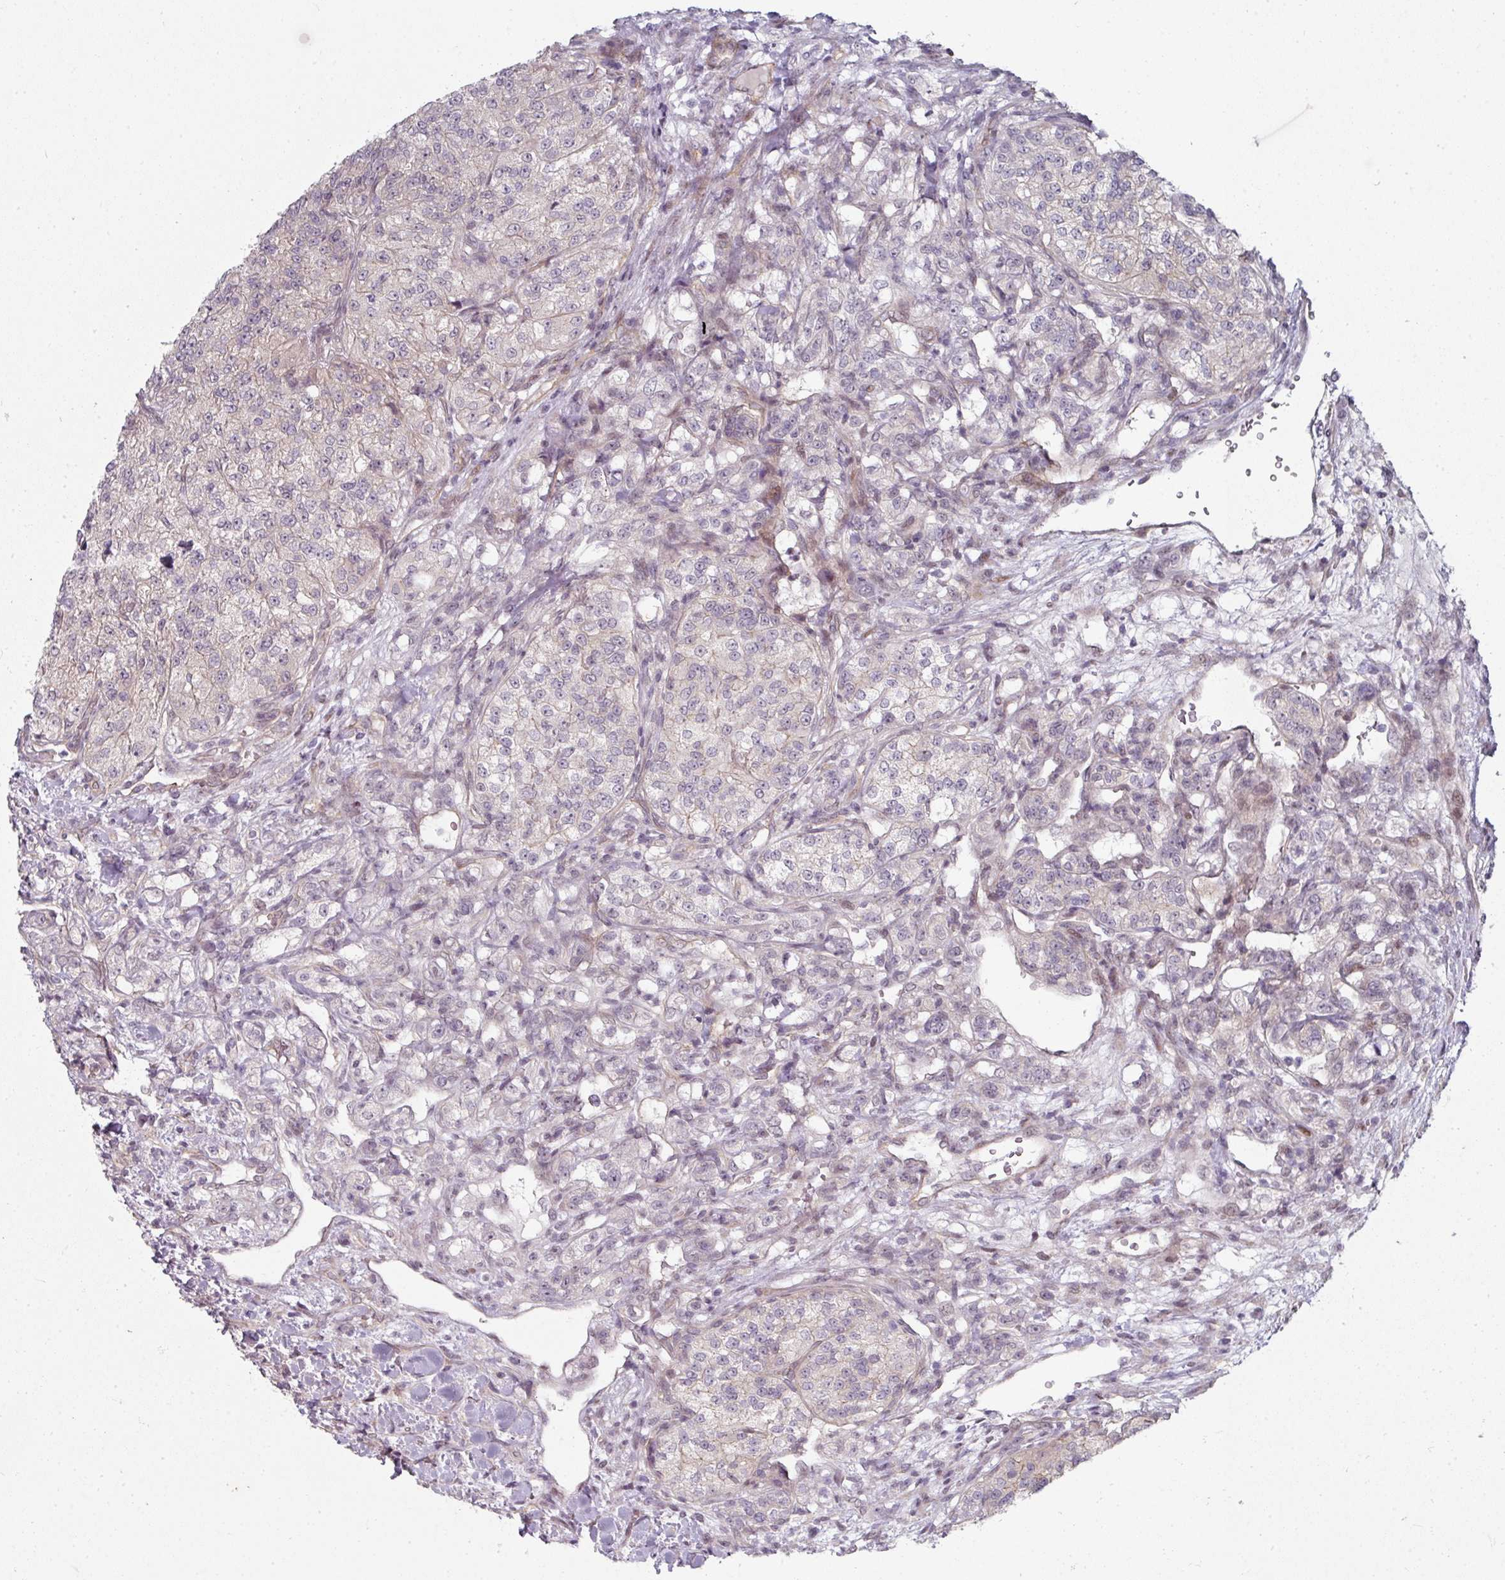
{"staining": {"intensity": "negative", "quantity": "none", "location": "none"}, "tissue": "renal cancer", "cell_type": "Tumor cells", "image_type": "cancer", "snomed": [{"axis": "morphology", "description": "Adenocarcinoma, NOS"}, {"axis": "topography", "description": "Kidney"}], "caption": "Adenocarcinoma (renal) was stained to show a protein in brown. There is no significant staining in tumor cells.", "gene": "TMCC1", "patient": {"sex": "female", "age": 63}}